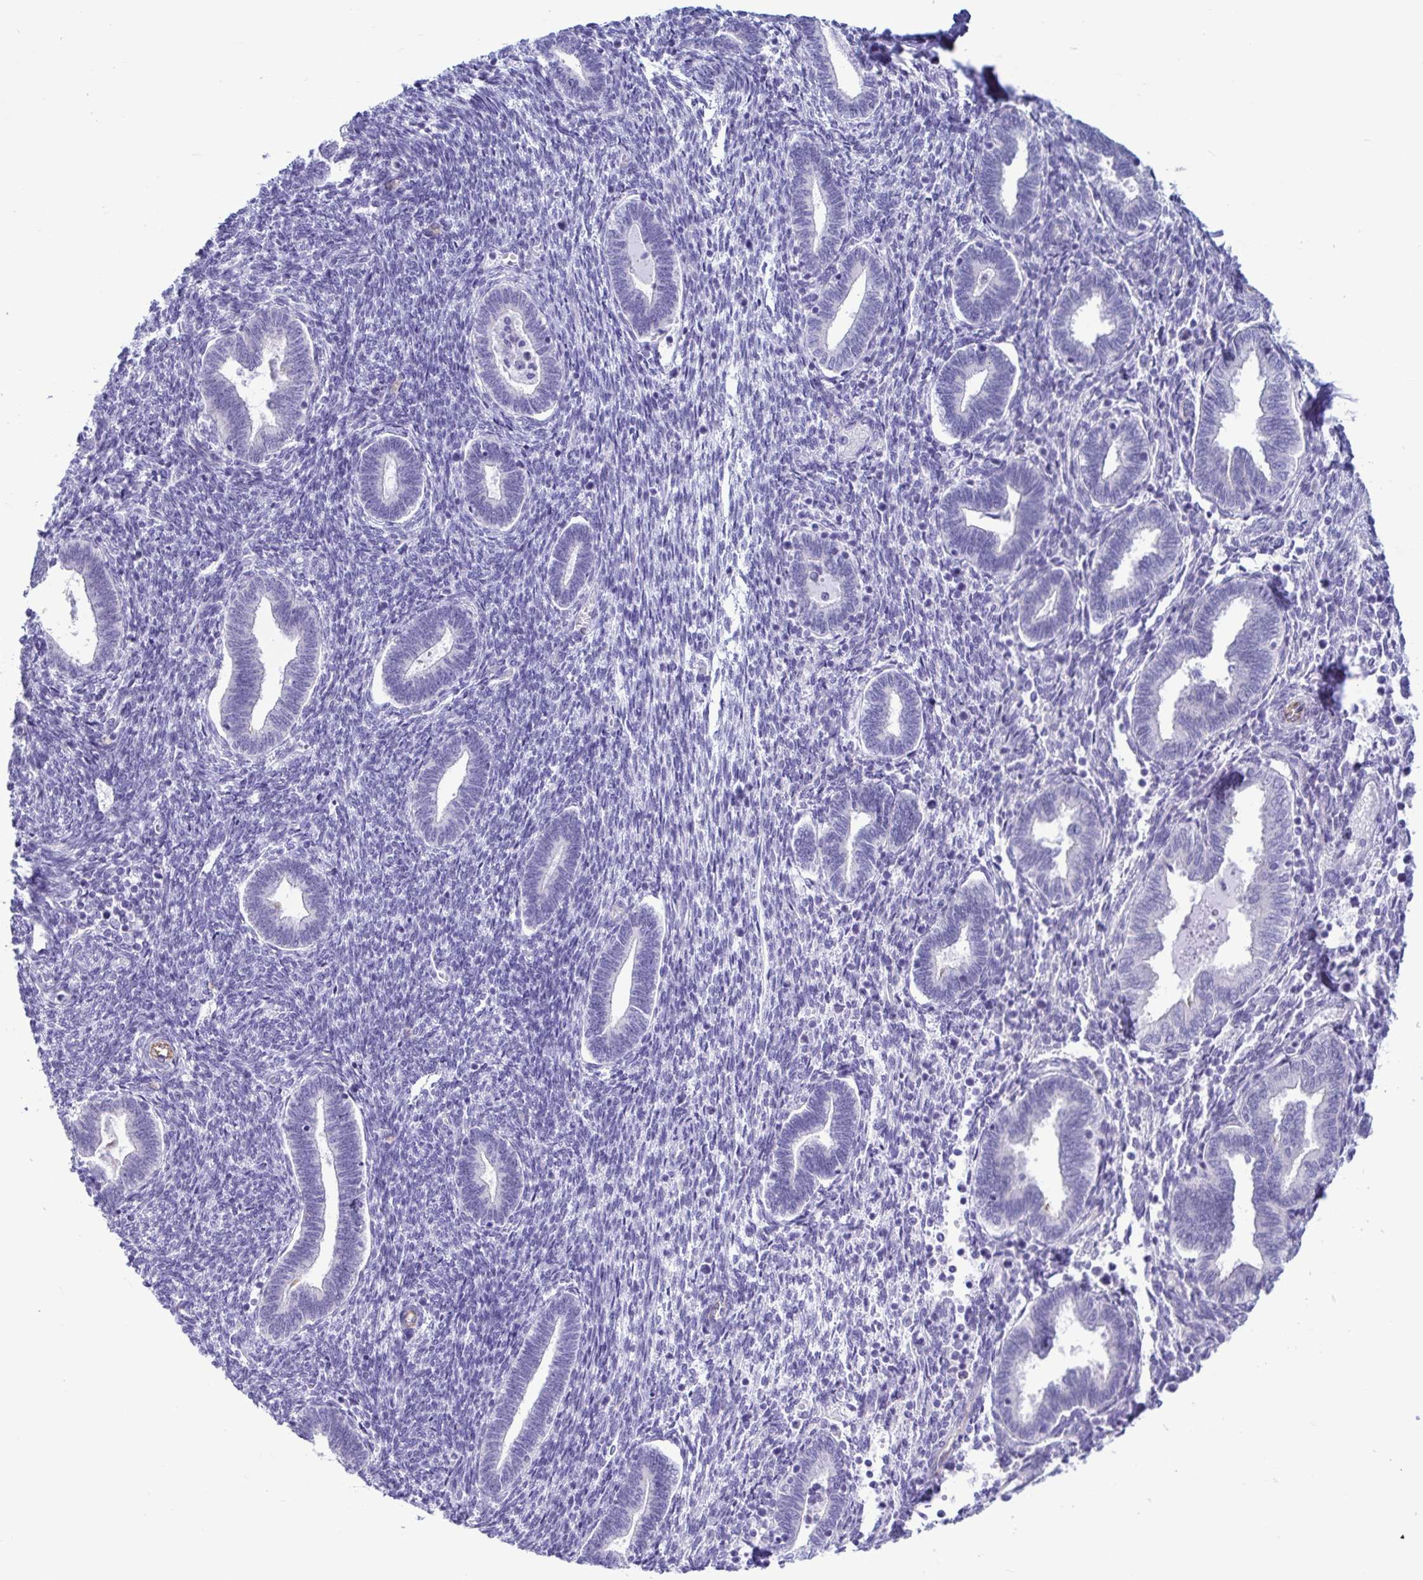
{"staining": {"intensity": "negative", "quantity": "none", "location": "none"}, "tissue": "endometrium", "cell_type": "Cells in endometrial stroma", "image_type": "normal", "snomed": [{"axis": "morphology", "description": "Normal tissue, NOS"}, {"axis": "topography", "description": "Endometrium"}], "caption": "This is an IHC photomicrograph of normal endometrium. There is no staining in cells in endometrial stroma.", "gene": "TNNI2", "patient": {"sex": "female", "age": 42}}